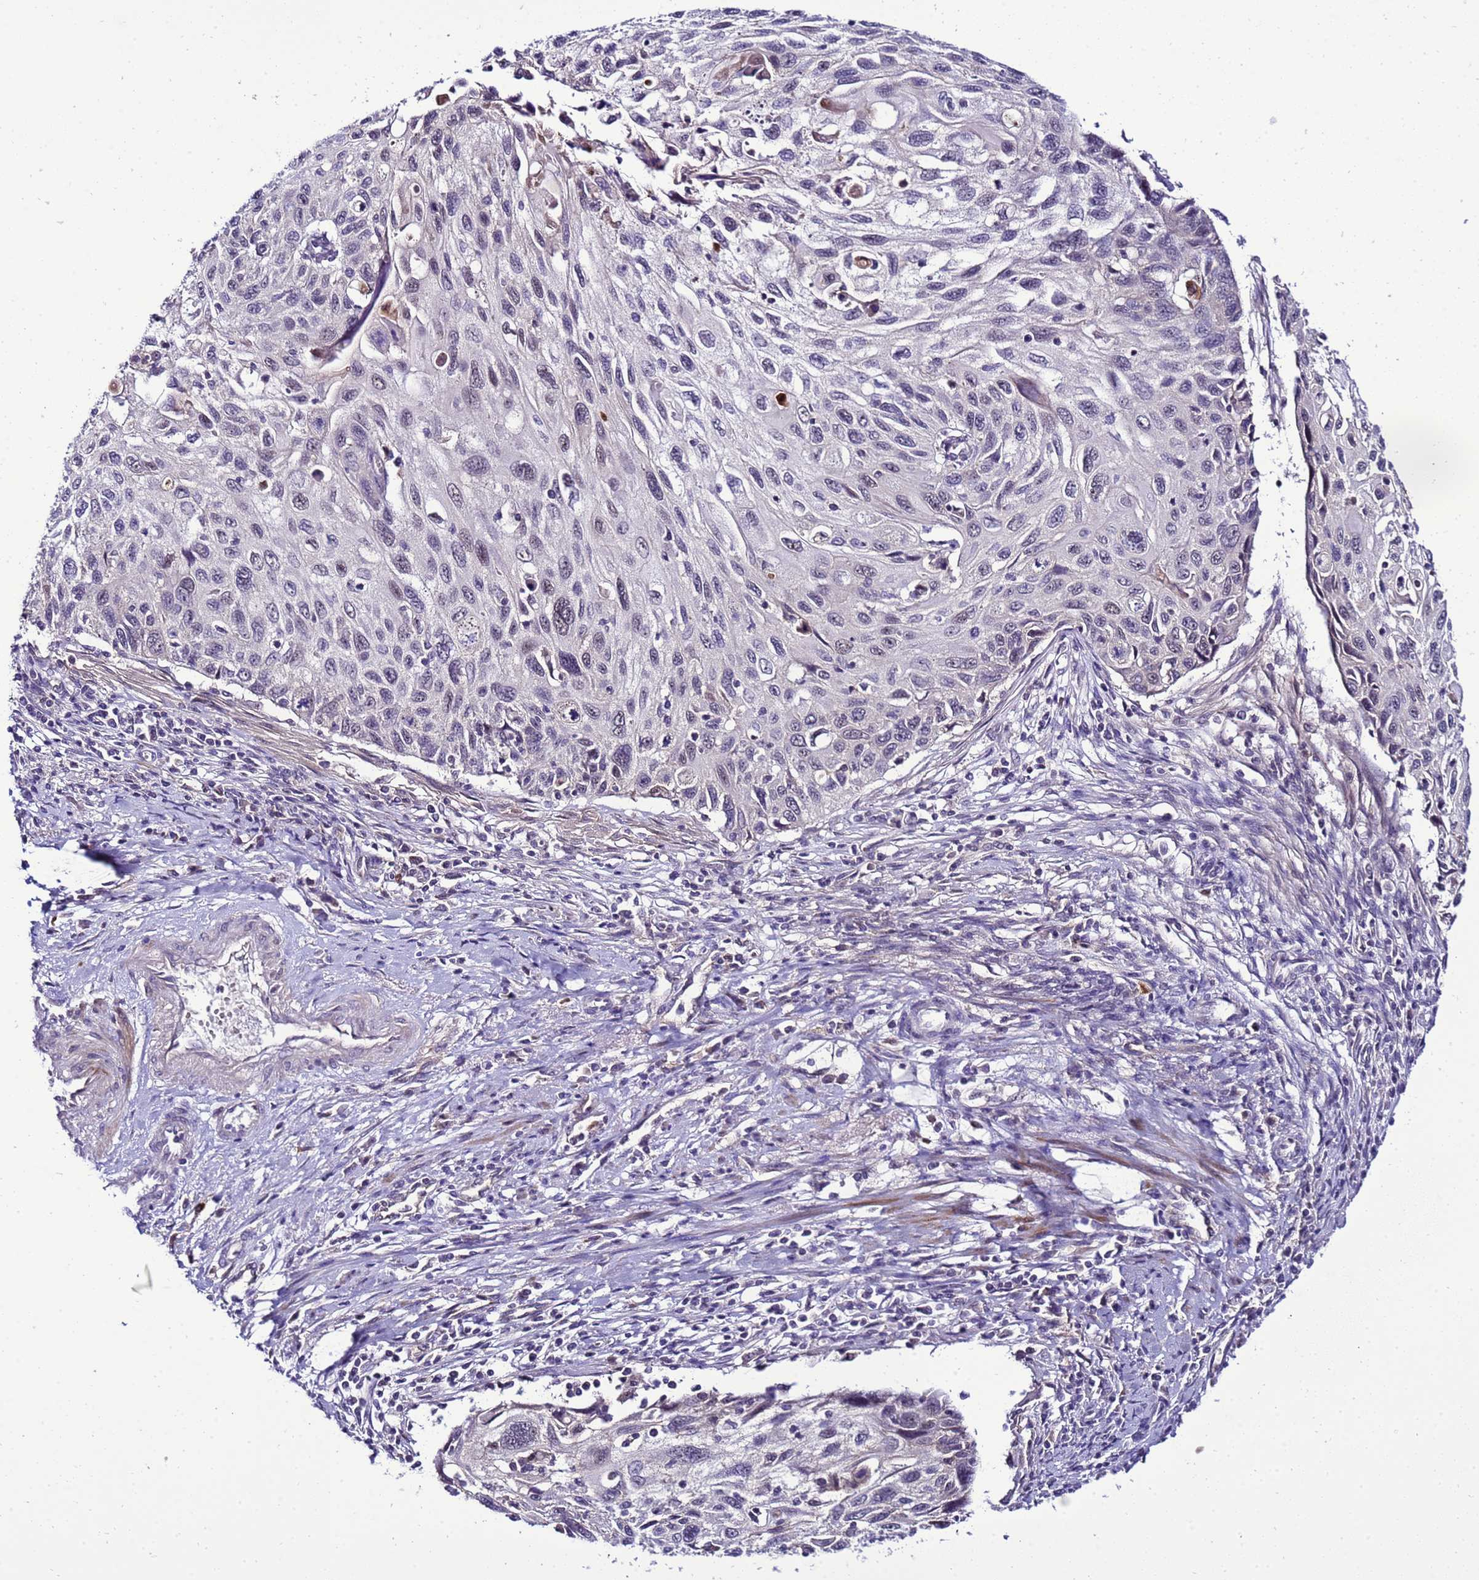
{"staining": {"intensity": "negative", "quantity": "none", "location": "none"}, "tissue": "cervical cancer", "cell_type": "Tumor cells", "image_type": "cancer", "snomed": [{"axis": "morphology", "description": "Squamous cell carcinoma, NOS"}, {"axis": "topography", "description": "Cervix"}], "caption": "Tumor cells are negative for protein expression in human cervical cancer. (Immunohistochemistry, brightfield microscopy, high magnification).", "gene": "C19orf47", "patient": {"sex": "female", "age": 70}}